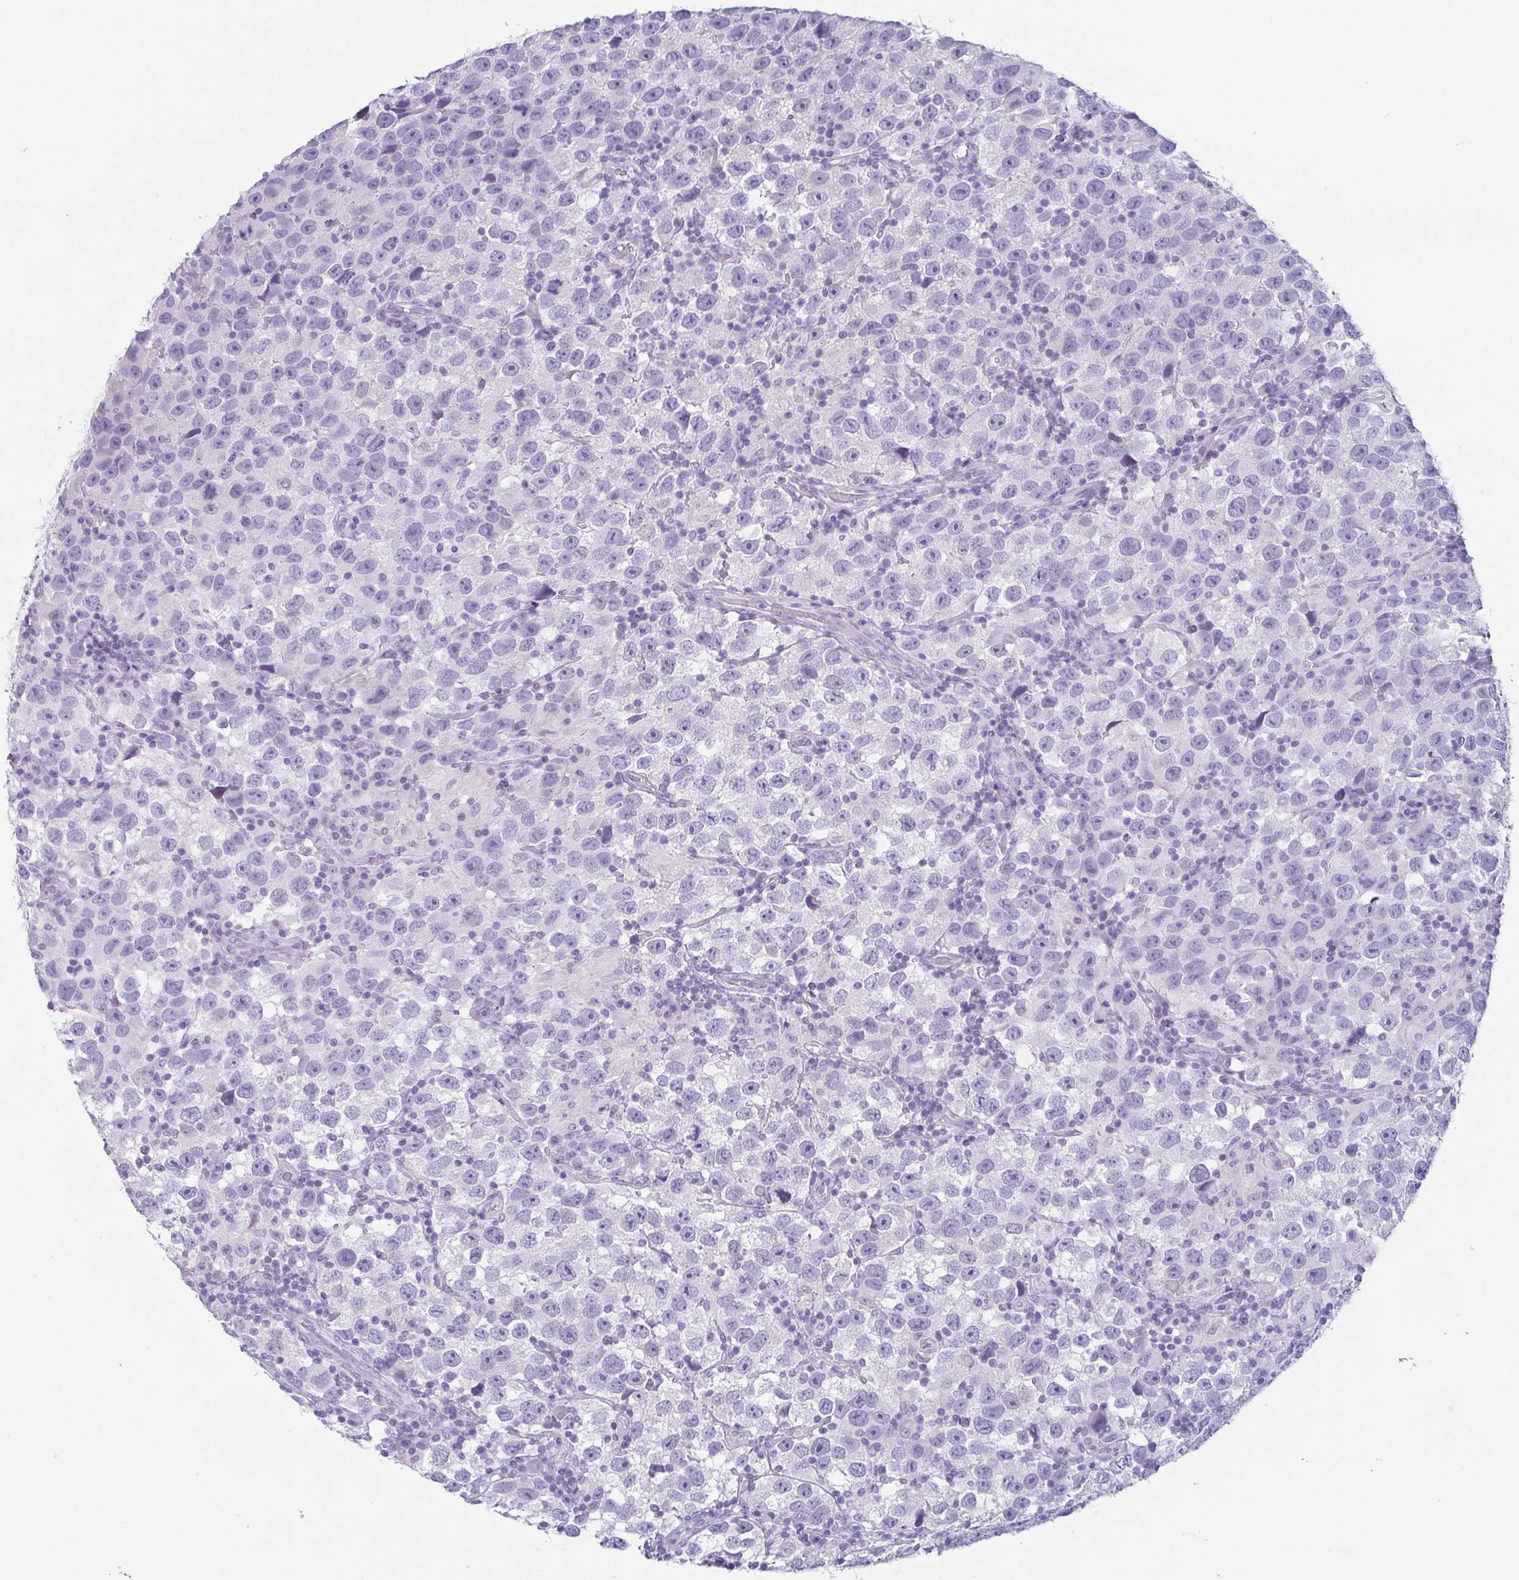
{"staining": {"intensity": "negative", "quantity": "none", "location": "none"}, "tissue": "testis cancer", "cell_type": "Tumor cells", "image_type": "cancer", "snomed": [{"axis": "morphology", "description": "Seminoma, NOS"}, {"axis": "topography", "description": "Testis"}], "caption": "IHC of human seminoma (testis) exhibits no expression in tumor cells.", "gene": "KRT78", "patient": {"sex": "male", "age": 26}}